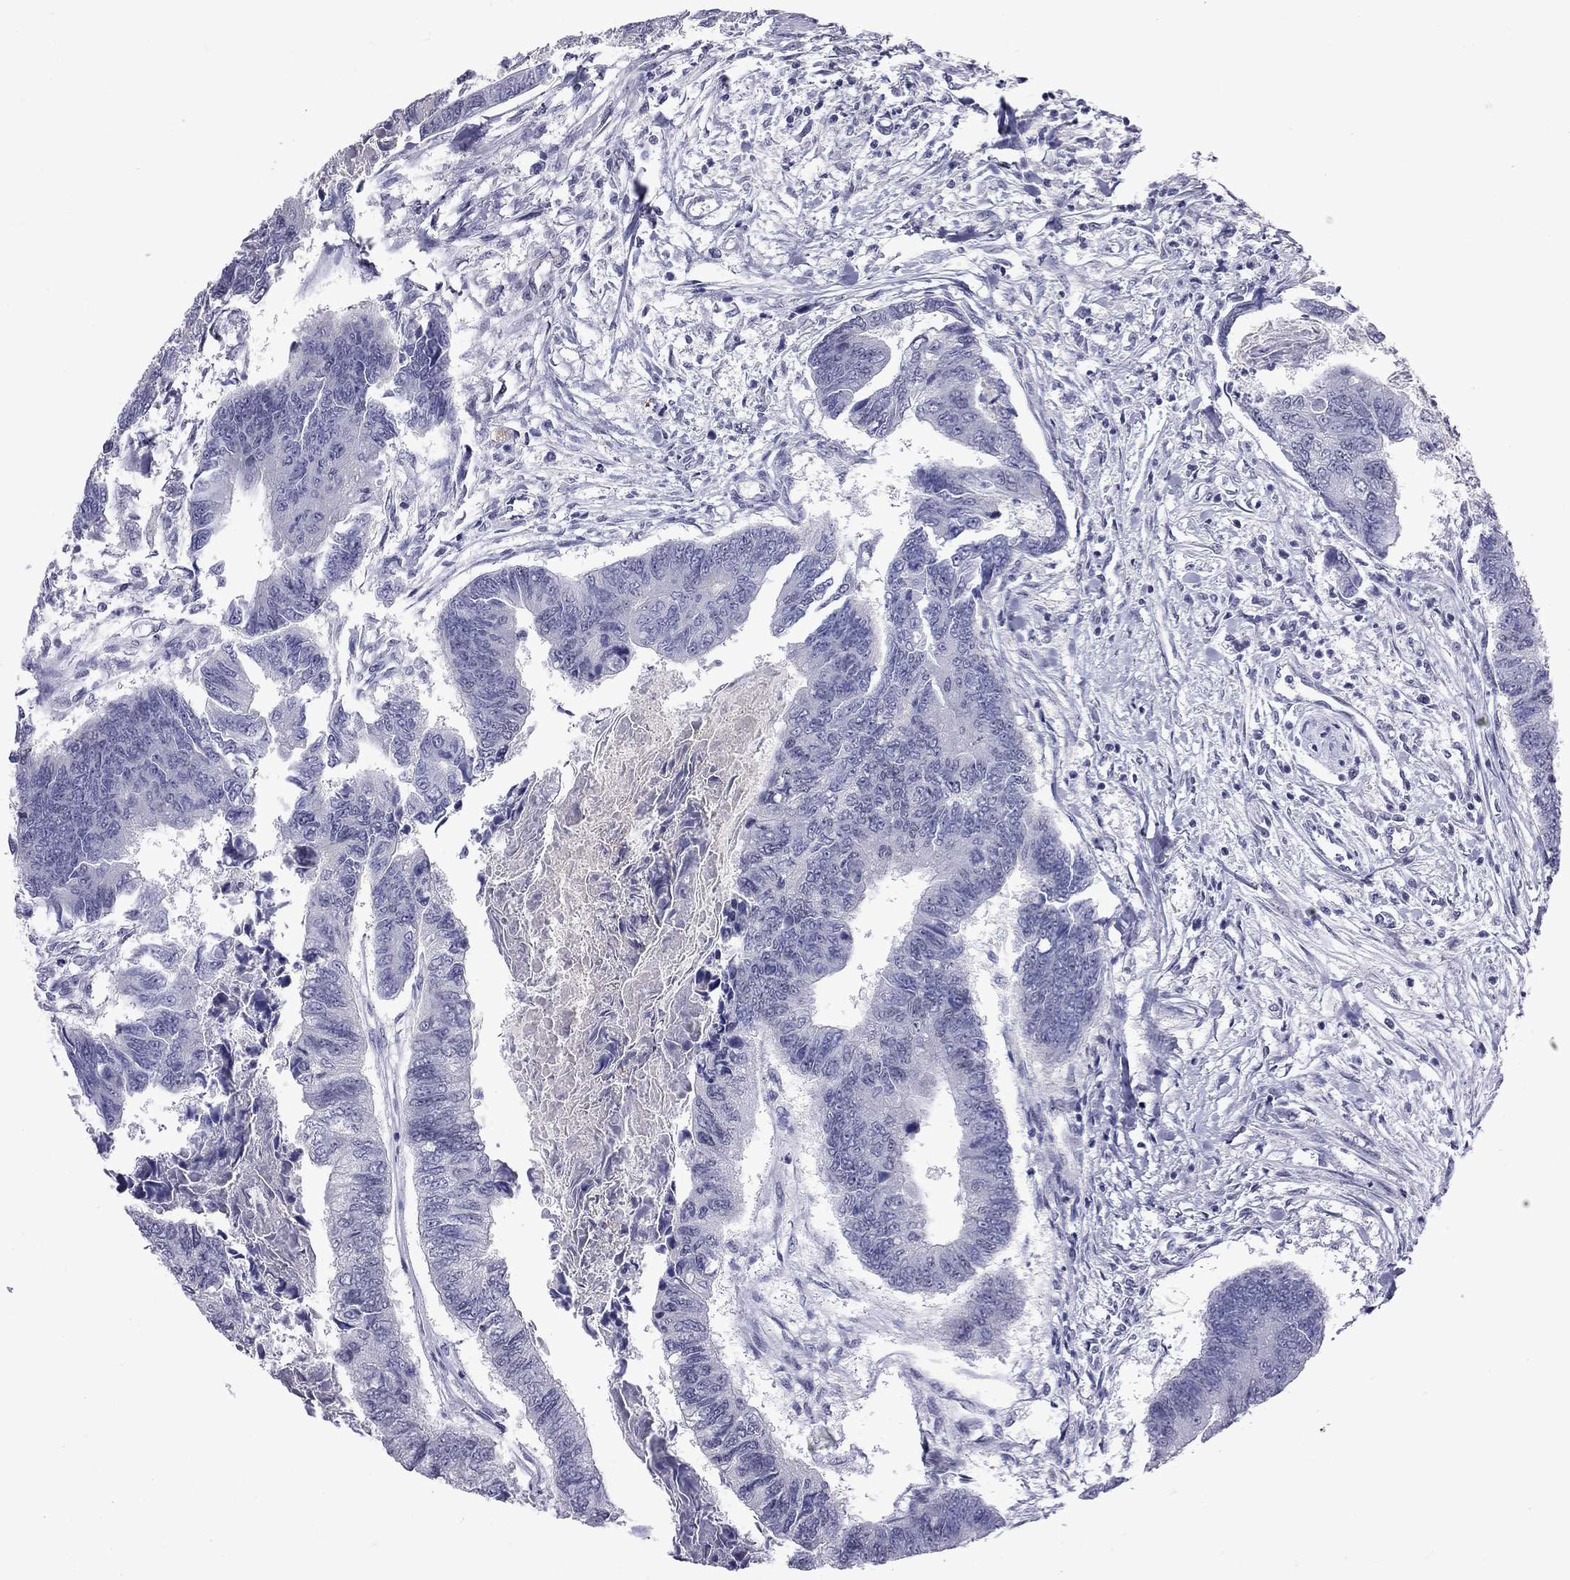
{"staining": {"intensity": "negative", "quantity": "none", "location": "none"}, "tissue": "colorectal cancer", "cell_type": "Tumor cells", "image_type": "cancer", "snomed": [{"axis": "morphology", "description": "Adenocarcinoma, NOS"}, {"axis": "topography", "description": "Colon"}], "caption": "DAB immunohistochemical staining of human adenocarcinoma (colorectal) reveals no significant staining in tumor cells.", "gene": "RTL9", "patient": {"sex": "female", "age": 65}}